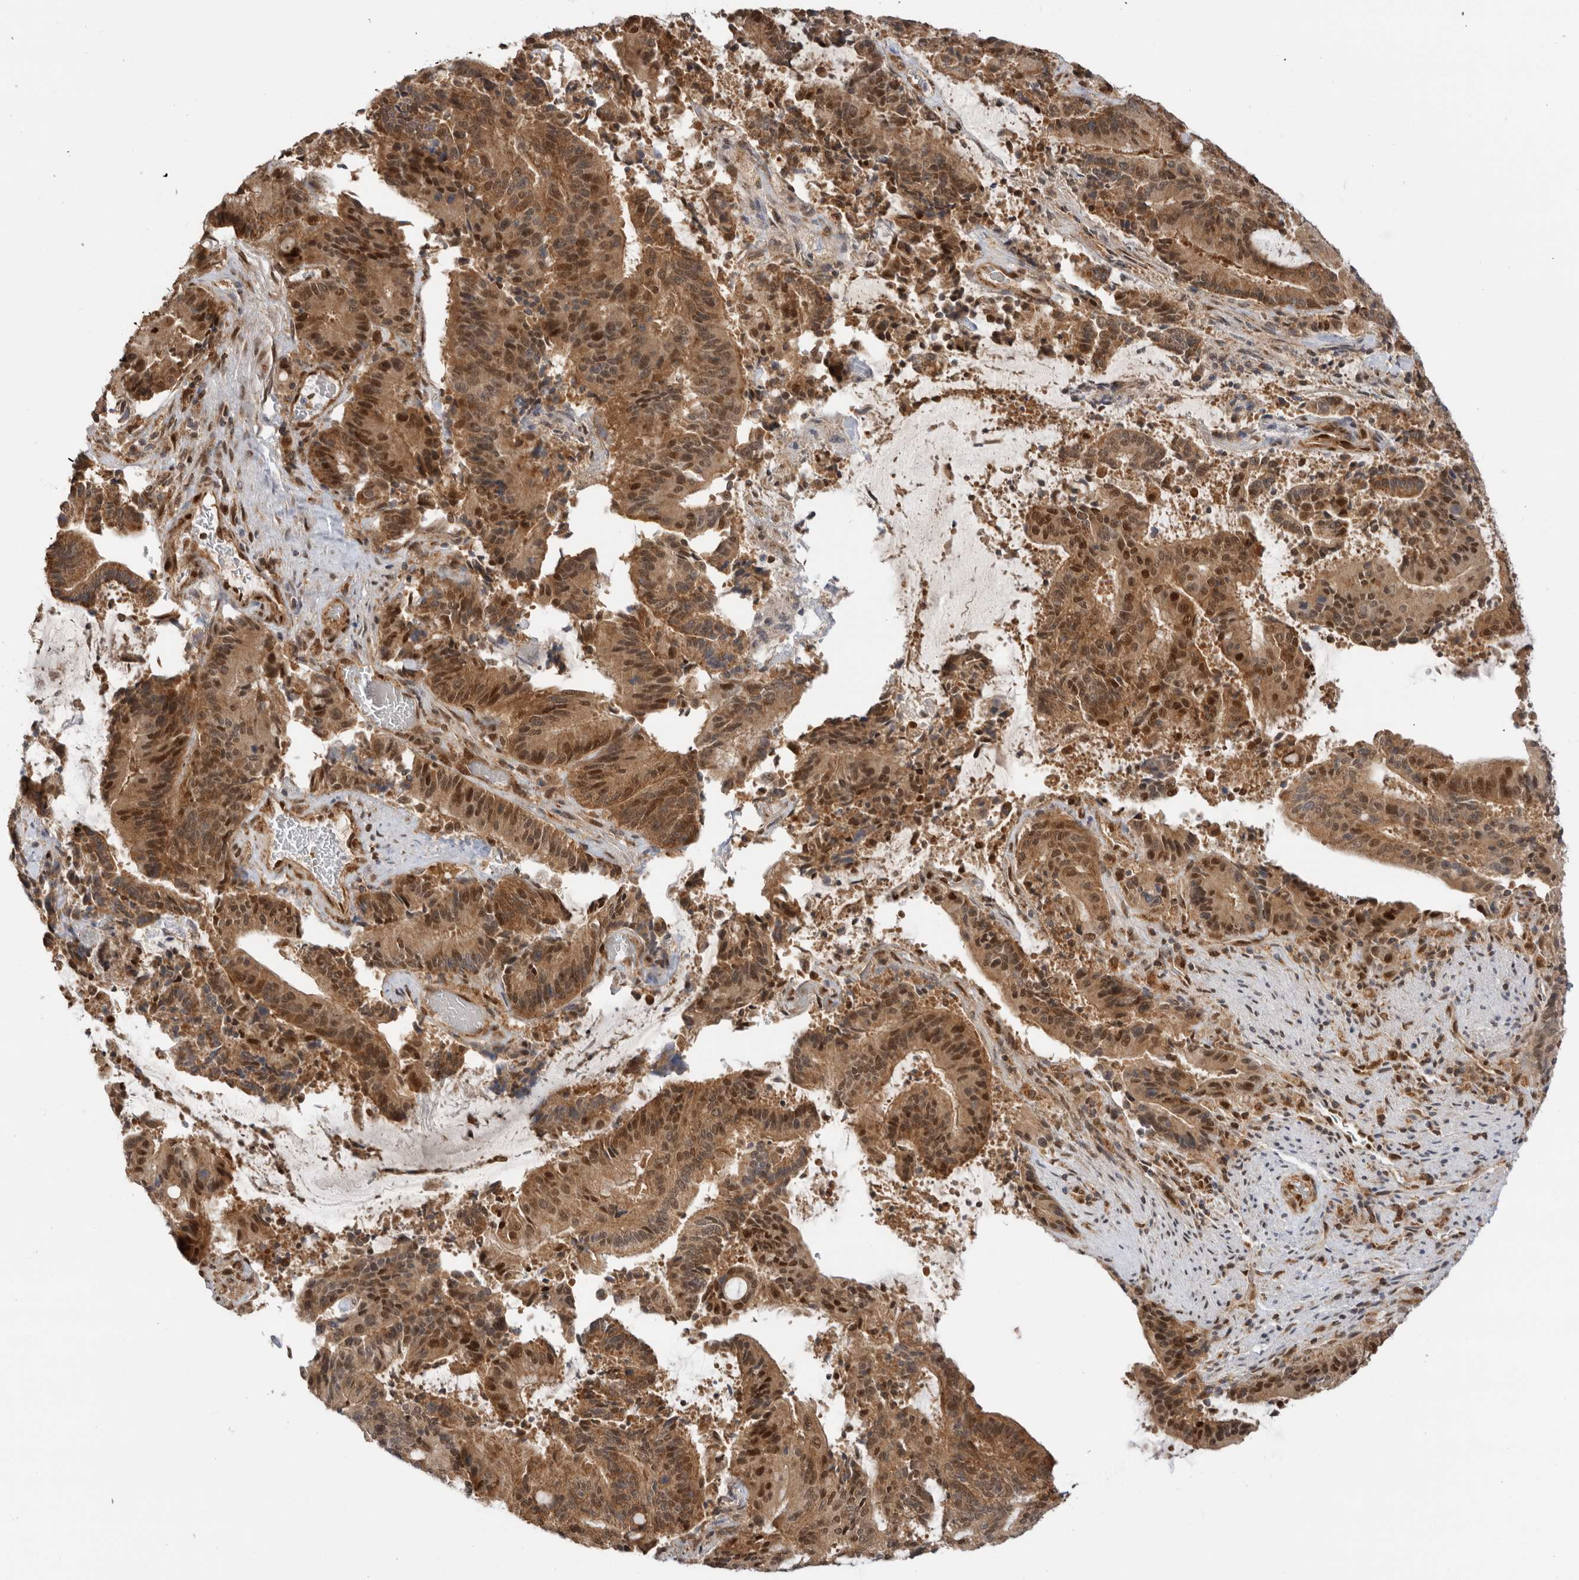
{"staining": {"intensity": "strong", "quantity": ">75%", "location": "cytoplasmic/membranous,nuclear"}, "tissue": "liver cancer", "cell_type": "Tumor cells", "image_type": "cancer", "snomed": [{"axis": "morphology", "description": "Normal tissue, NOS"}, {"axis": "morphology", "description": "Cholangiocarcinoma"}, {"axis": "topography", "description": "Liver"}, {"axis": "topography", "description": "Peripheral nerve tissue"}], "caption": "A high amount of strong cytoplasmic/membranous and nuclear expression is identified in approximately >75% of tumor cells in cholangiocarcinoma (liver) tissue.", "gene": "DCAF8", "patient": {"sex": "female", "age": 73}}